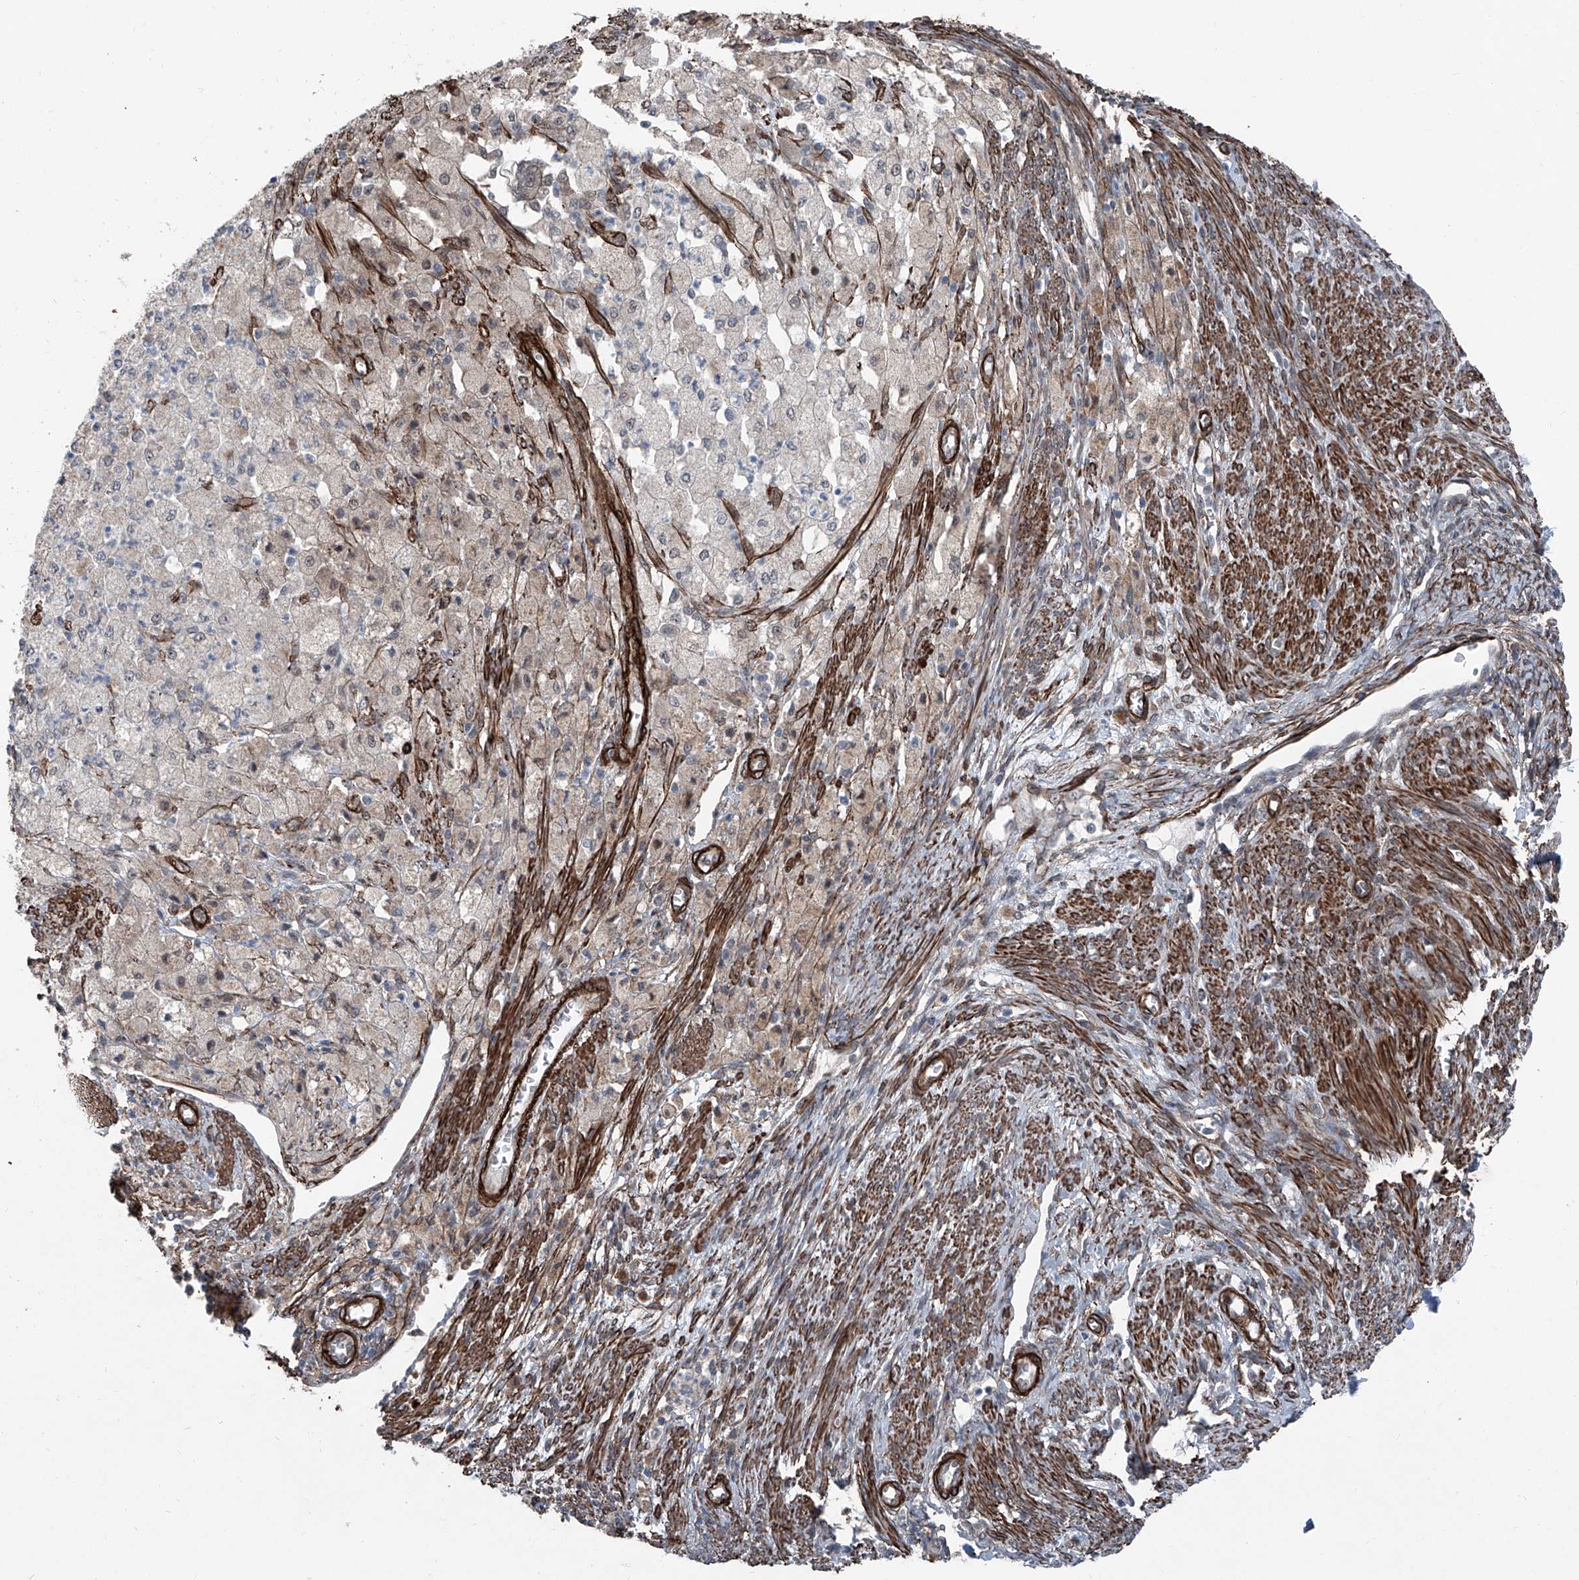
{"staining": {"intensity": "weak", "quantity": "25%-75%", "location": "cytoplasmic/membranous,nuclear"}, "tissue": "cervical cancer", "cell_type": "Tumor cells", "image_type": "cancer", "snomed": [{"axis": "morphology", "description": "Normal tissue, NOS"}, {"axis": "morphology", "description": "Adenocarcinoma, NOS"}, {"axis": "topography", "description": "Cervix"}, {"axis": "topography", "description": "Endometrium"}], "caption": "A micrograph of cervical adenocarcinoma stained for a protein demonstrates weak cytoplasmic/membranous and nuclear brown staining in tumor cells.", "gene": "COA7", "patient": {"sex": "female", "age": 86}}